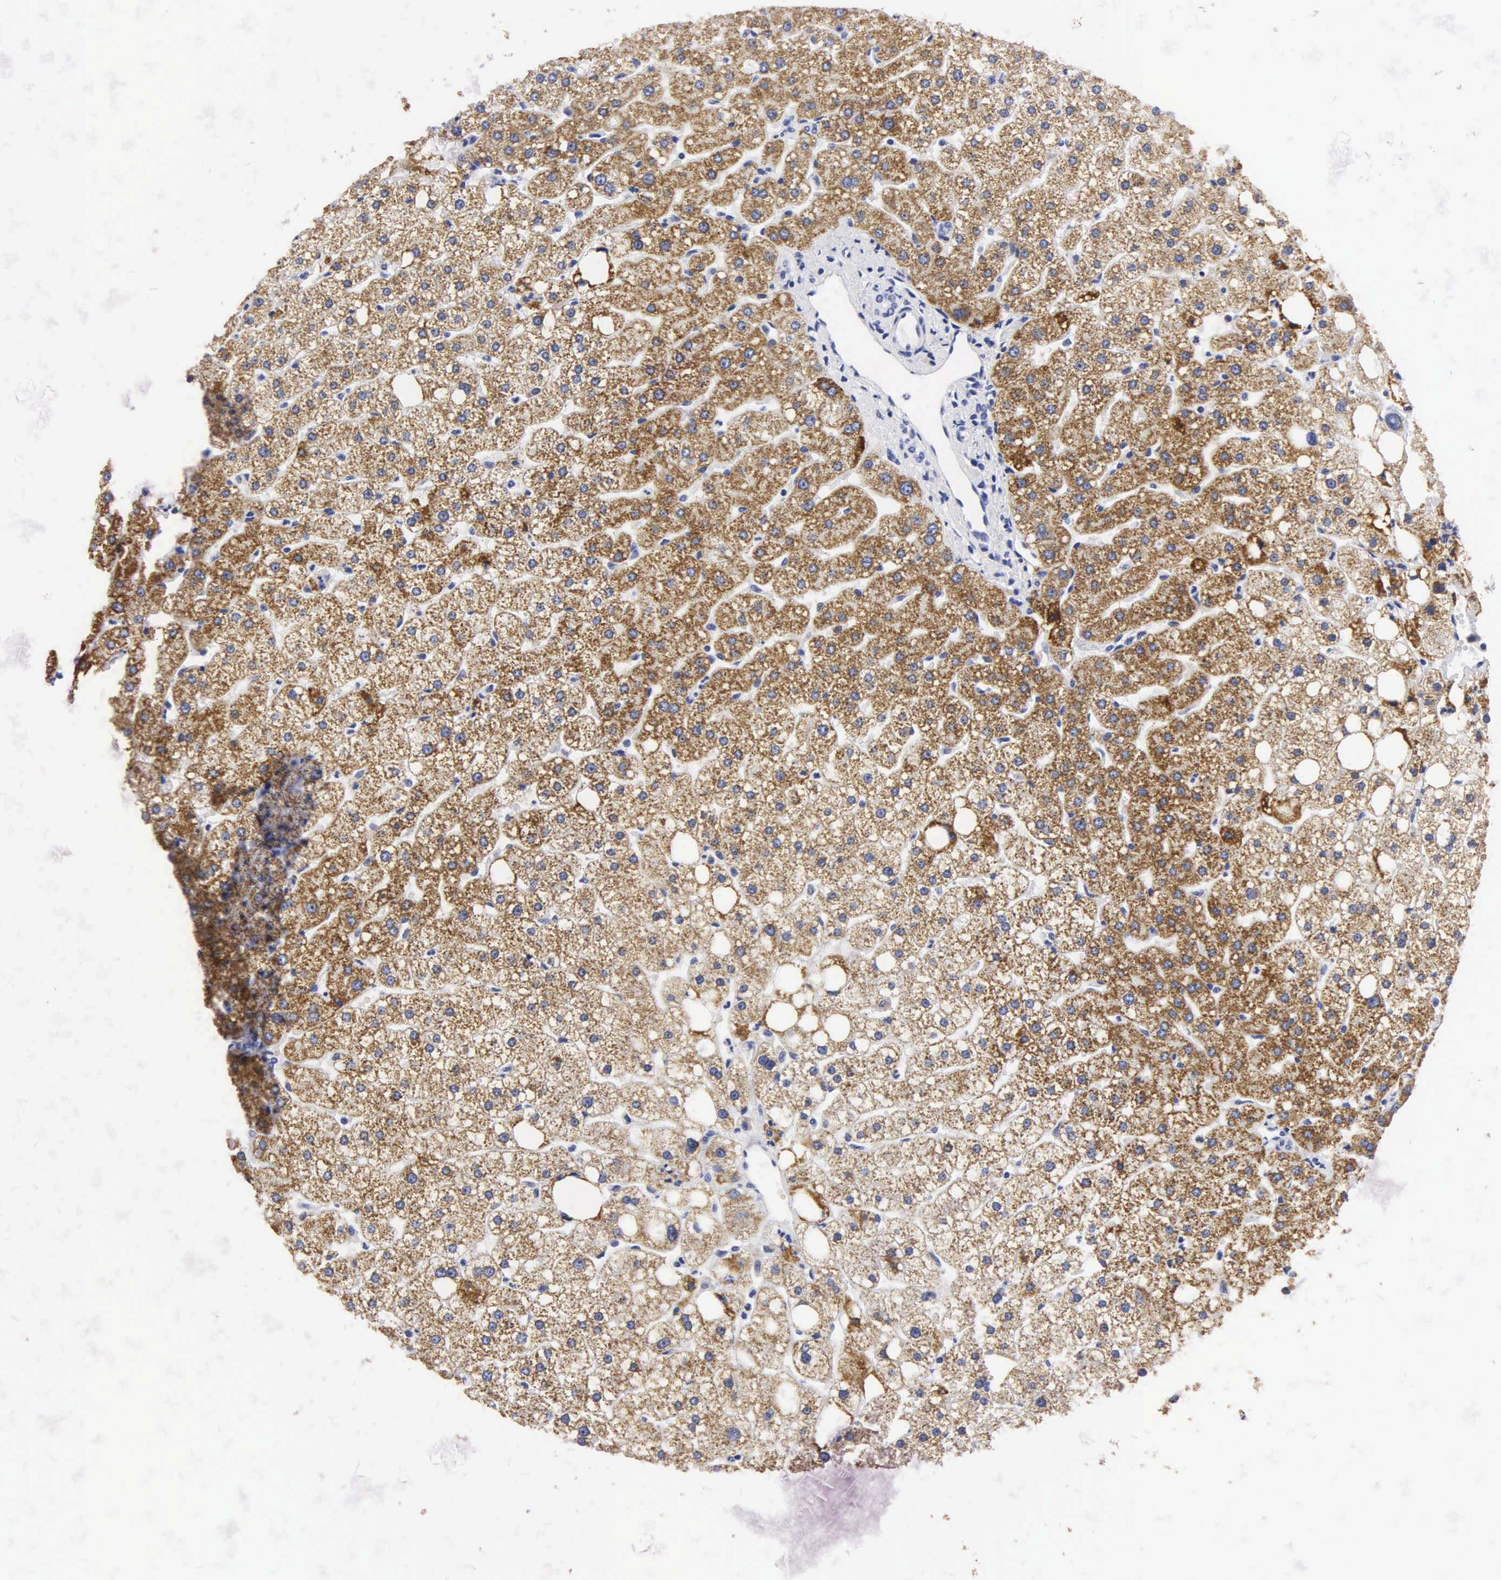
{"staining": {"intensity": "negative", "quantity": "none", "location": "none"}, "tissue": "liver", "cell_type": "Cholangiocytes", "image_type": "normal", "snomed": [{"axis": "morphology", "description": "Normal tissue, NOS"}, {"axis": "topography", "description": "Liver"}], "caption": "Unremarkable liver was stained to show a protein in brown. There is no significant positivity in cholangiocytes. (DAB immunohistochemistry (IHC), high magnification).", "gene": "NKX2", "patient": {"sex": "male", "age": 35}}